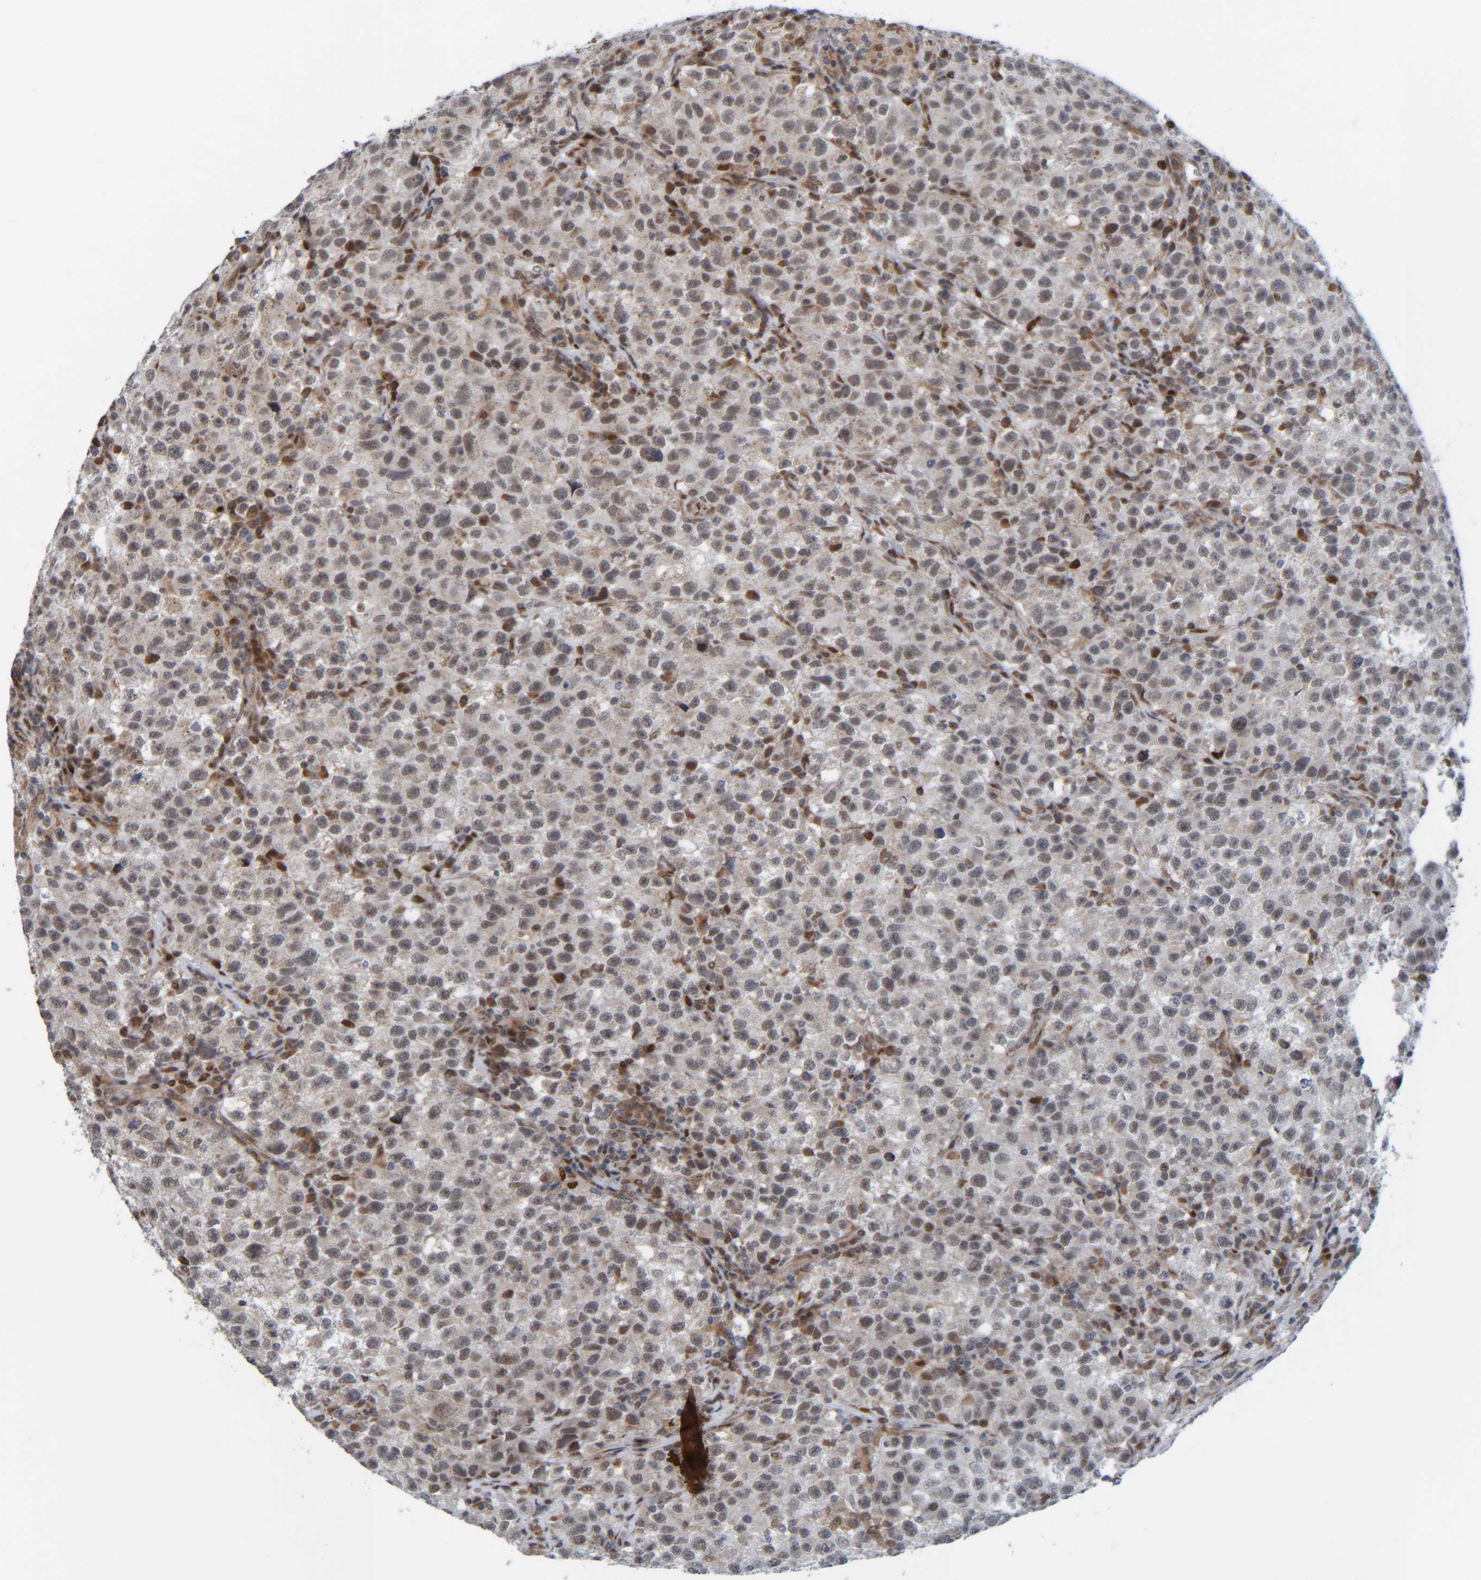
{"staining": {"intensity": "weak", "quantity": "25%-75%", "location": "nuclear"}, "tissue": "testis cancer", "cell_type": "Tumor cells", "image_type": "cancer", "snomed": [{"axis": "morphology", "description": "Seminoma, NOS"}, {"axis": "topography", "description": "Testis"}], "caption": "There is low levels of weak nuclear expression in tumor cells of testis cancer (seminoma), as demonstrated by immunohistochemical staining (brown color).", "gene": "CCDC57", "patient": {"sex": "male", "age": 22}}